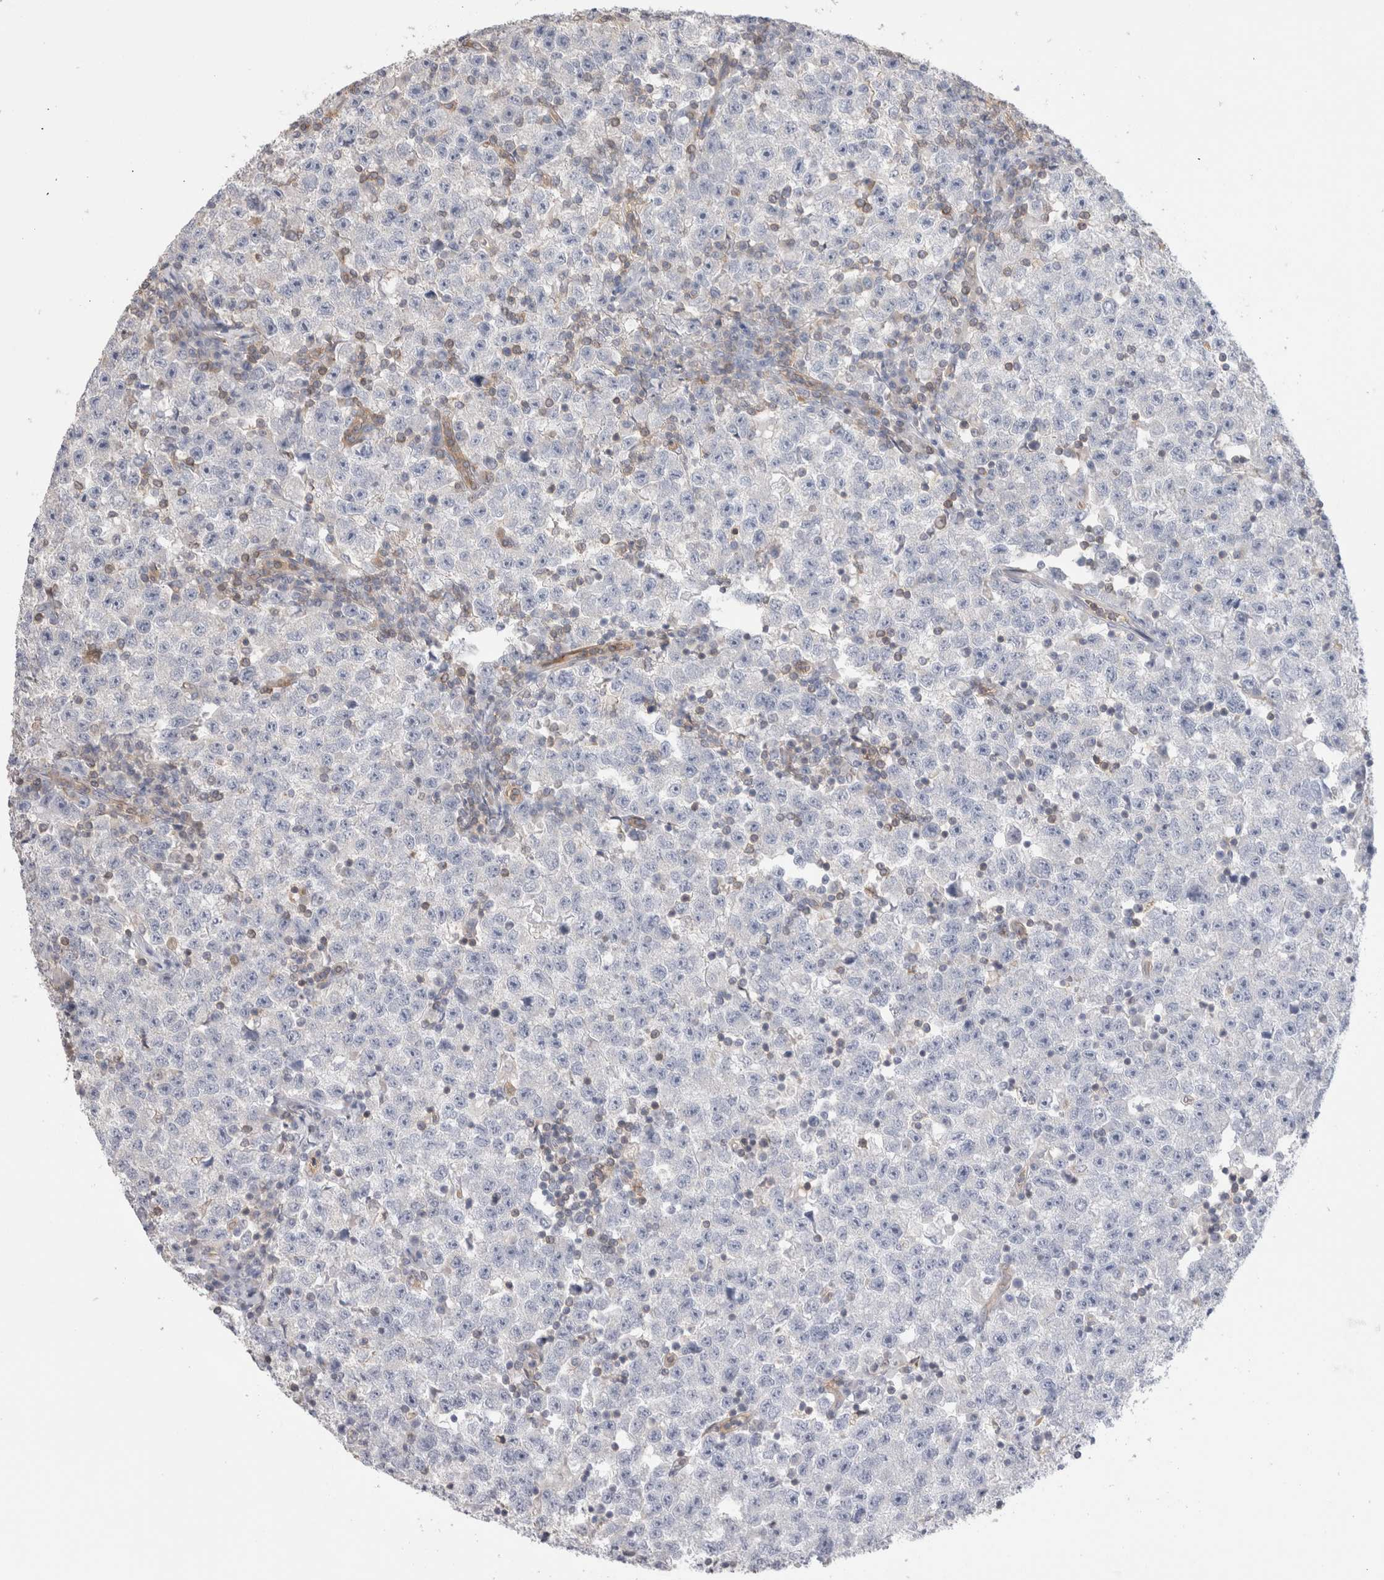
{"staining": {"intensity": "negative", "quantity": "none", "location": "none"}, "tissue": "testis cancer", "cell_type": "Tumor cells", "image_type": "cancer", "snomed": [{"axis": "morphology", "description": "Seminoma, NOS"}, {"axis": "topography", "description": "Testis"}], "caption": "Tumor cells are negative for brown protein staining in testis cancer (seminoma). The staining is performed using DAB (3,3'-diaminobenzidine) brown chromogen with nuclei counter-stained in using hematoxylin.", "gene": "CAPN2", "patient": {"sex": "male", "age": 22}}